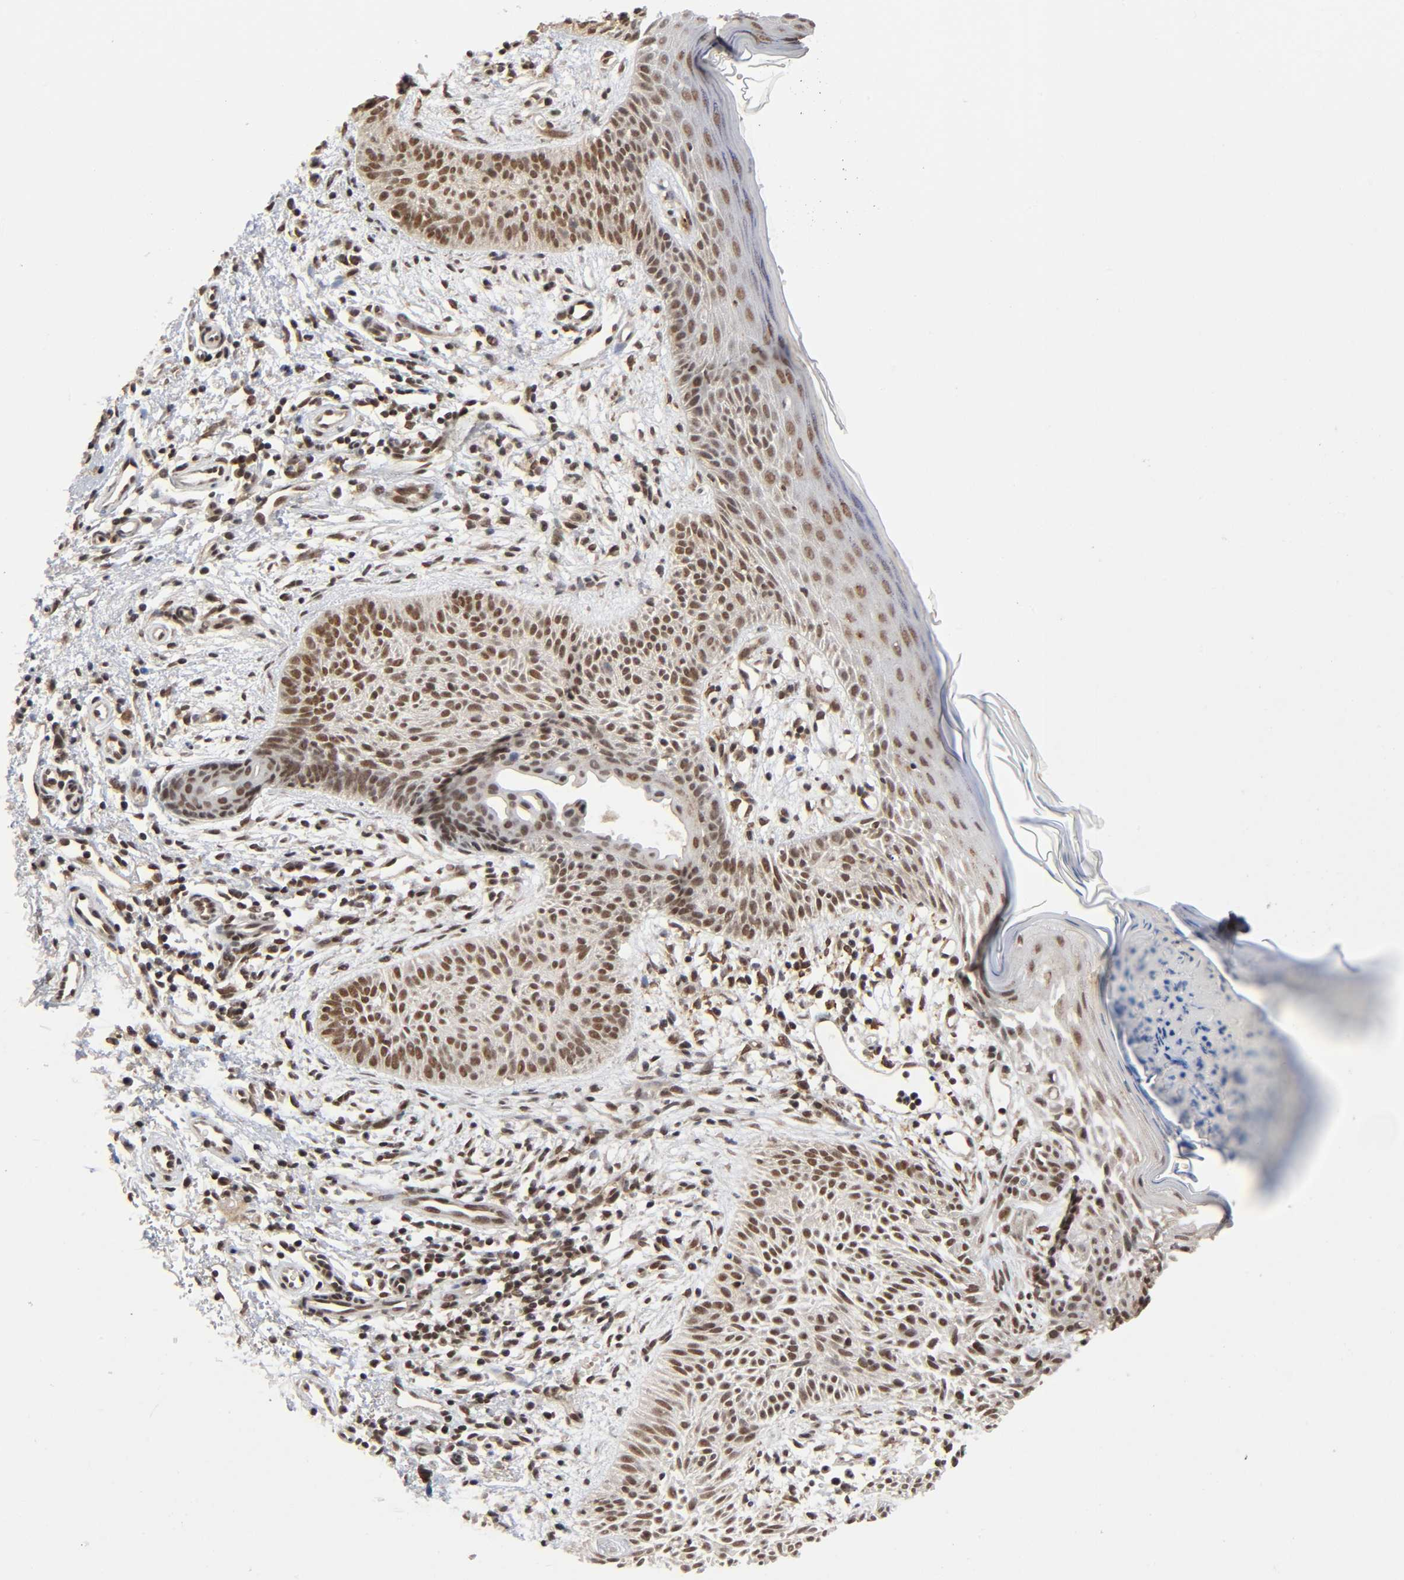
{"staining": {"intensity": "moderate", "quantity": ">75%", "location": "cytoplasmic/membranous,nuclear"}, "tissue": "skin cancer", "cell_type": "Tumor cells", "image_type": "cancer", "snomed": [{"axis": "morphology", "description": "Normal tissue, NOS"}, {"axis": "morphology", "description": "Basal cell carcinoma"}, {"axis": "topography", "description": "Skin"}], "caption": "High-magnification brightfield microscopy of skin cancer stained with DAB (3,3'-diaminobenzidine) (brown) and counterstained with hematoxylin (blue). tumor cells exhibit moderate cytoplasmic/membranous and nuclear expression is identified in about>75% of cells.", "gene": "ZNF384", "patient": {"sex": "female", "age": 69}}